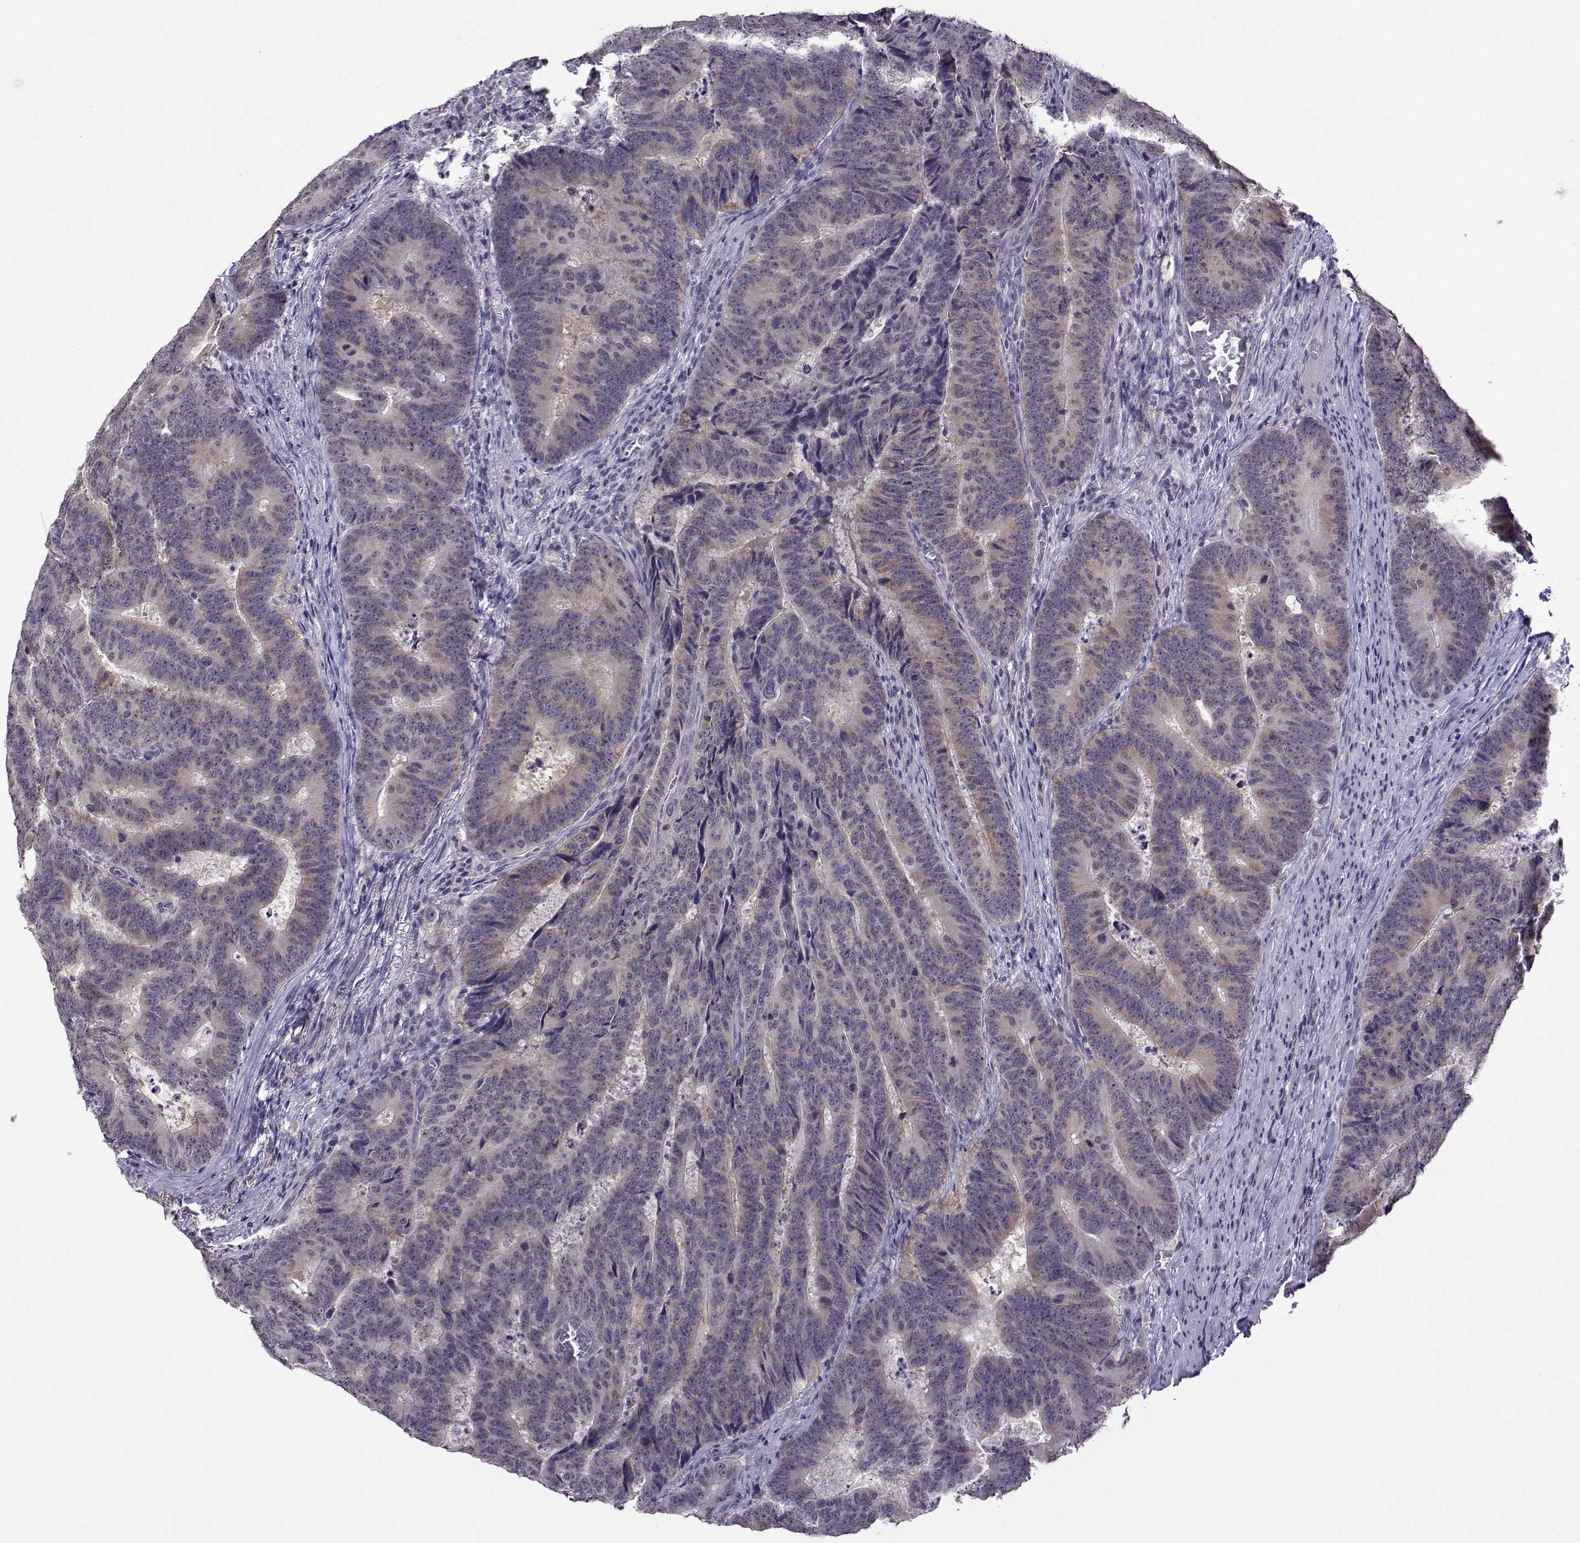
{"staining": {"intensity": "moderate", "quantity": "25%-75%", "location": "cytoplasmic/membranous"}, "tissue": "colorectal cancer", "cell_type": "Tumor cells", "image_type": "cancer", "snomed": [{"axis": "morphology", "description": "Adenocarcinoma, NOS"}, {"axis": "topography", "description": "Colon"}], "caption": "Colorectal cancer (adenocarcinoma) stained with a brown dye demonstrates moderate cytoplasmic/membranous positive expression in about 25%-75% of tumor cells.", "gene": "DDX20", "patient": {"sex": "female", "age": 82}}